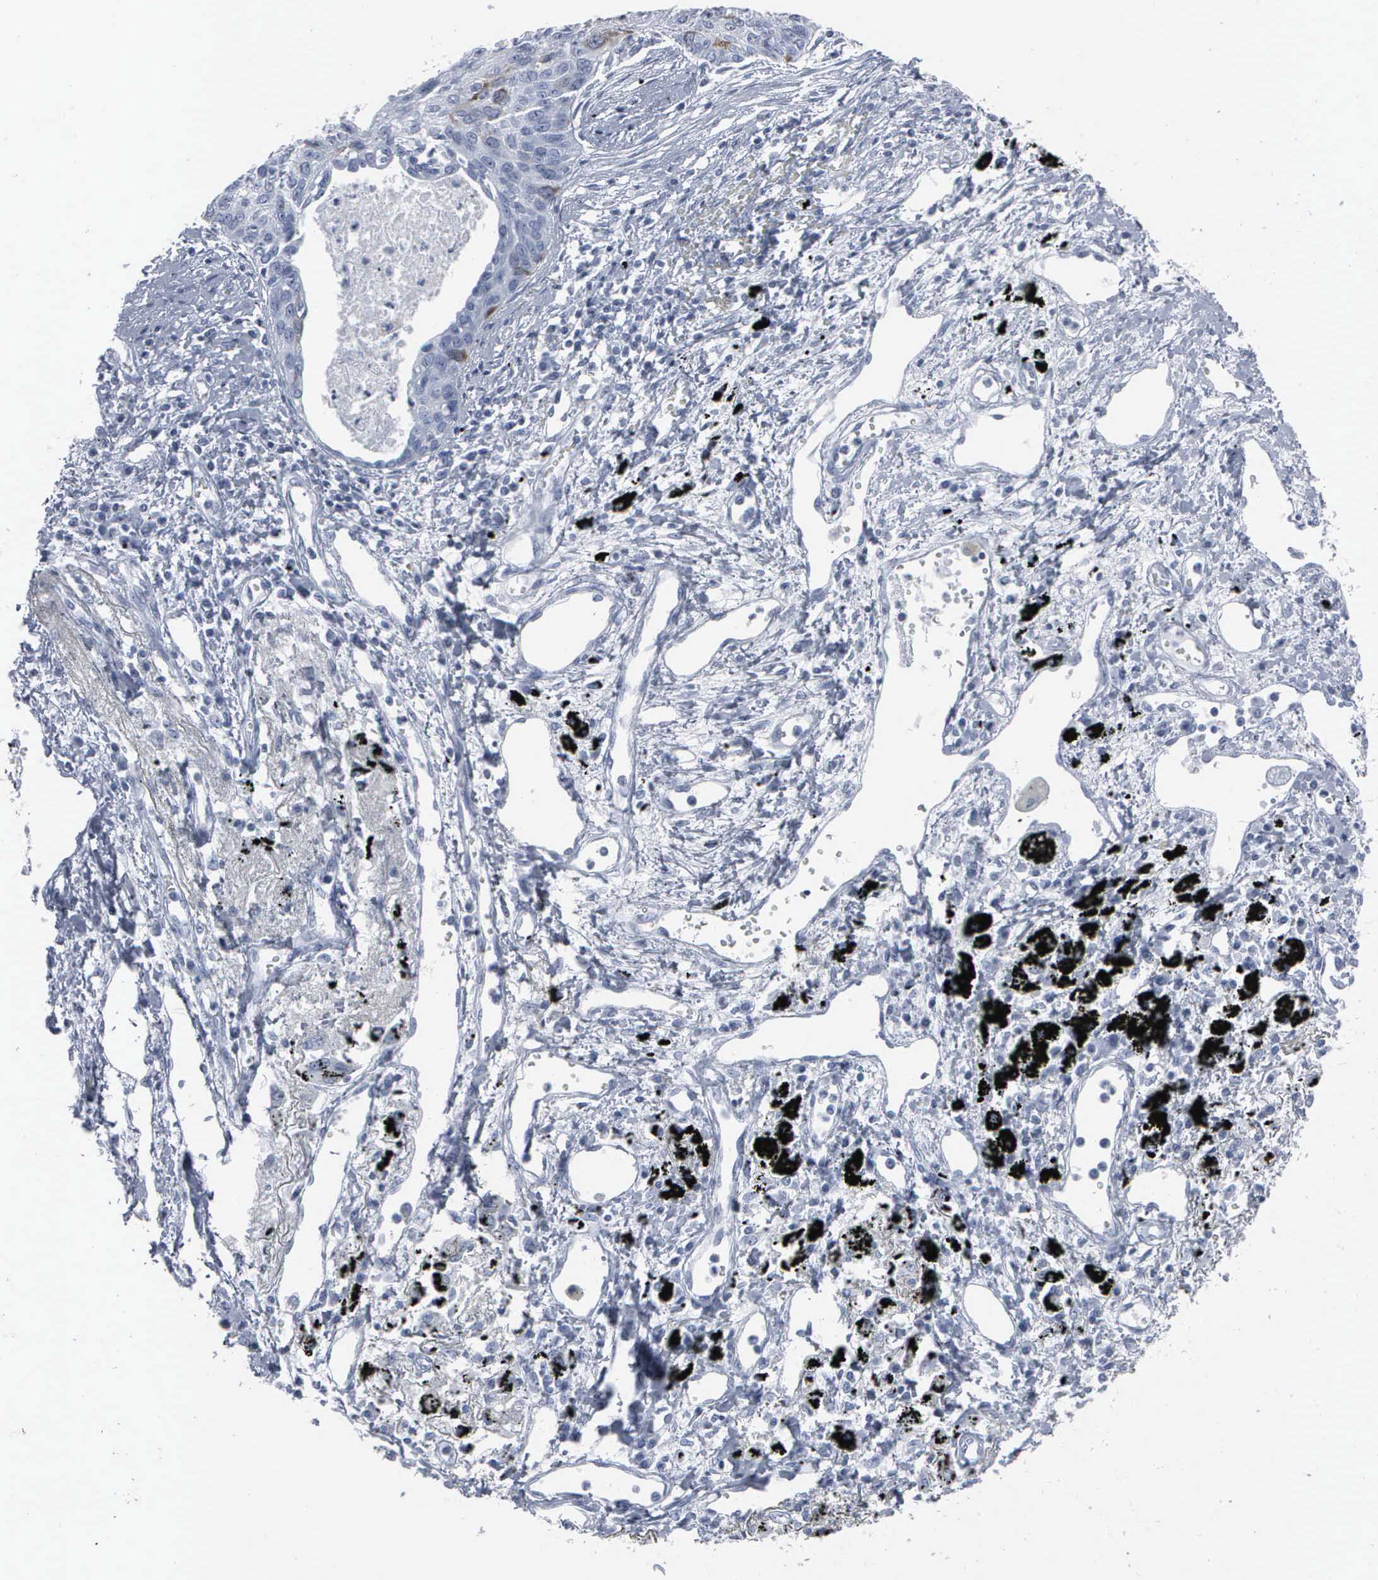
{"staining": {"intensity": "weak", "quantity": "<25%", "location": "cytoplasmic/membranous"}, "tissue": "lung cancer", "cell_type": "Tumor cells", "image_type": "cancer", "snomed": [{"axis": "morphology", "description": "Squamous cell carcinoma, NOS"}, {"axis": "topography", "description": "Lung"}], "caption": "Immunohistochemistry histopathology image of neoplastic tissue: lung cancer (squamous cell carcinoma) stained with DAB demonstrates no significant protein expression in tumor cells.", "gene": "CCNB1", "patient": {"sex": "male", "age": 71}}